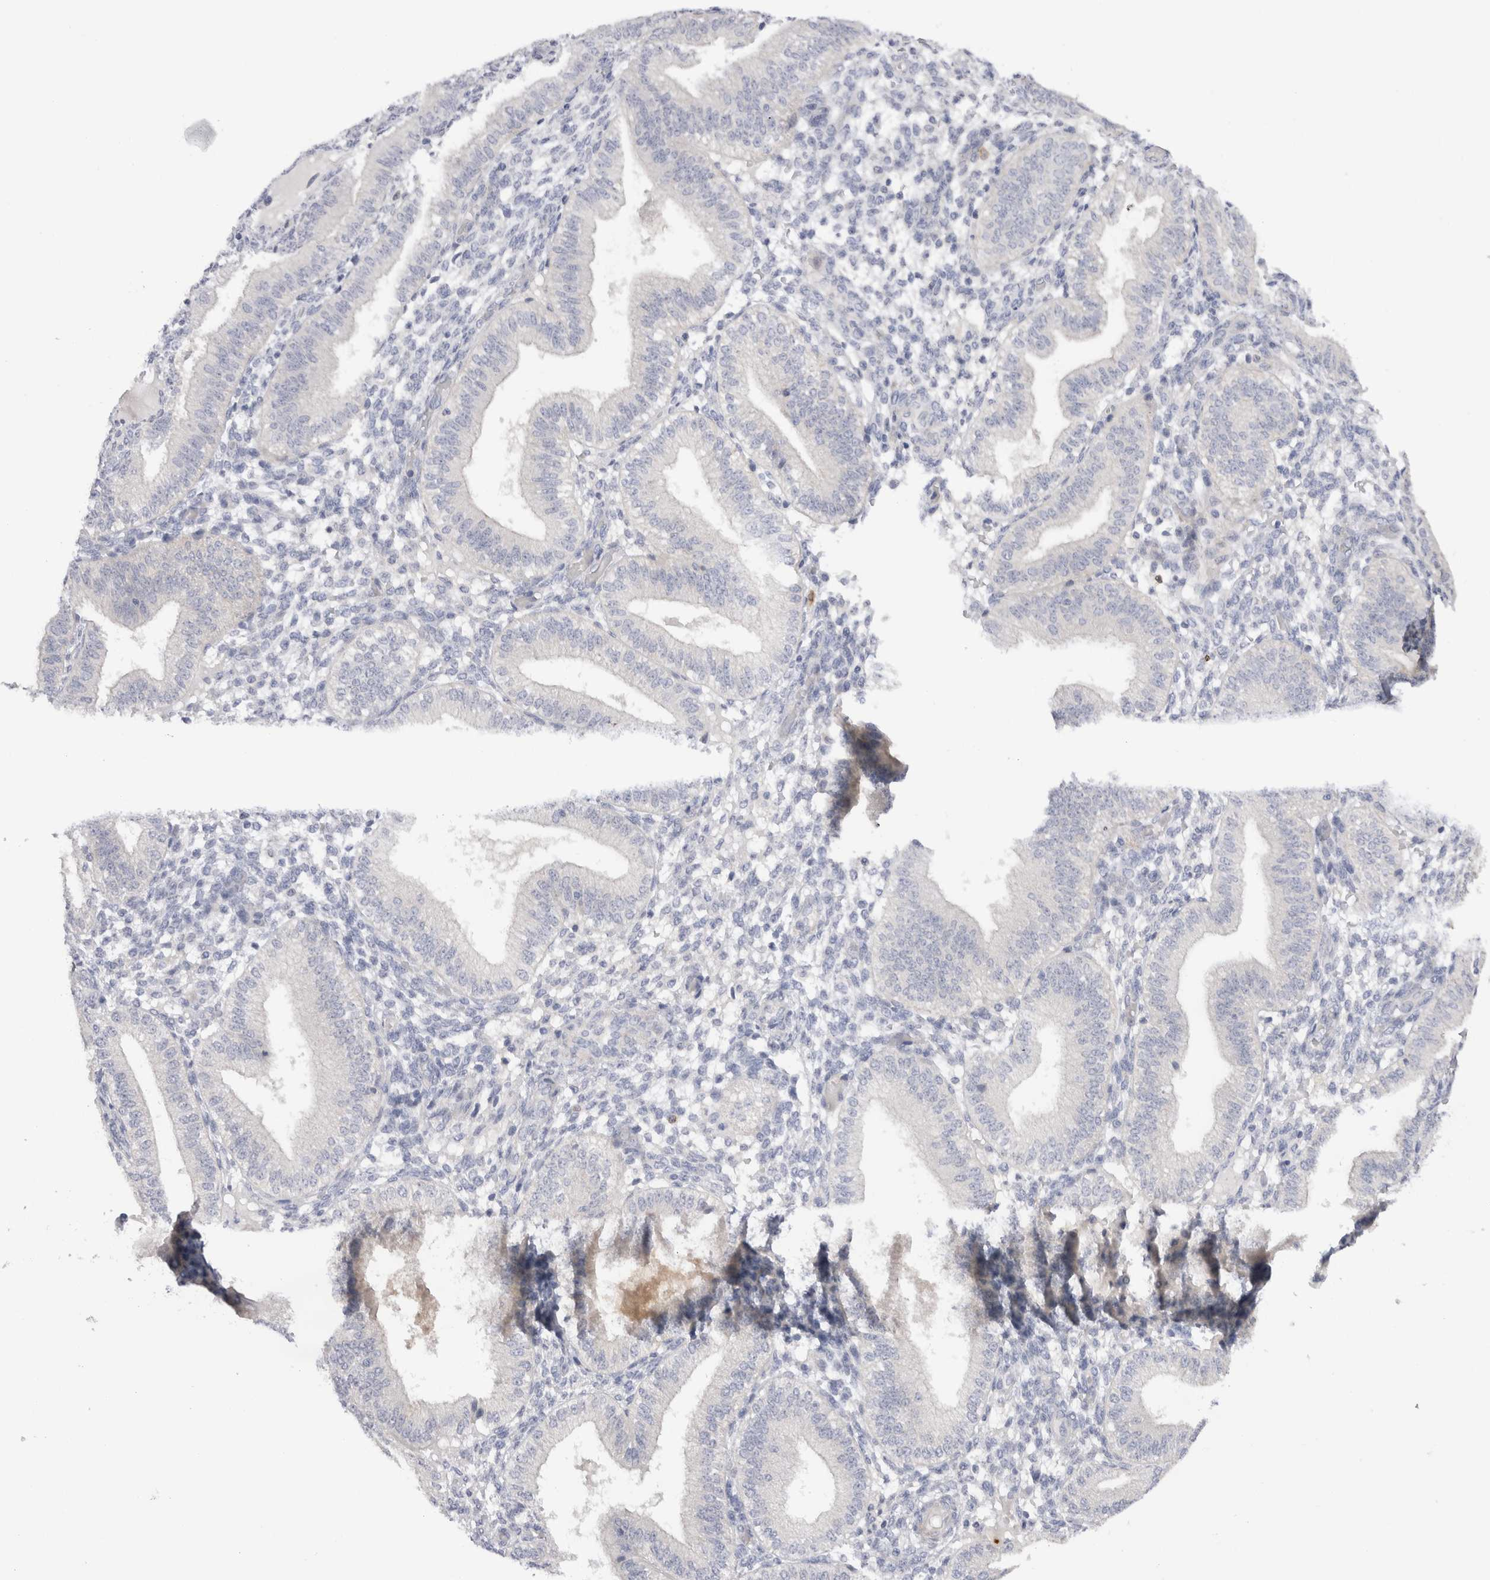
{"staining": {"intensity": "negative", "quantity": "none", "location": "none"}, "tissue": "endometrium", "cell_type": "Cells in endometrial stroma", "image_type": "normal", "snomed": [{"axis": "morphology", "description": "Normal tissue, NOS"}, {"axis": "topography", "description": "Endometrium"}], "caption": "This is a histopathology image of immunohistochemistry (IHC) staining of benign endometrium, which shows no positivity in cells in endometrial stroma. (Immunohistochemistry (ihc), brightfield microscopy, high magnification).", "gene": "SPINK2", "patient": {"sex": "female", "age": 39}}